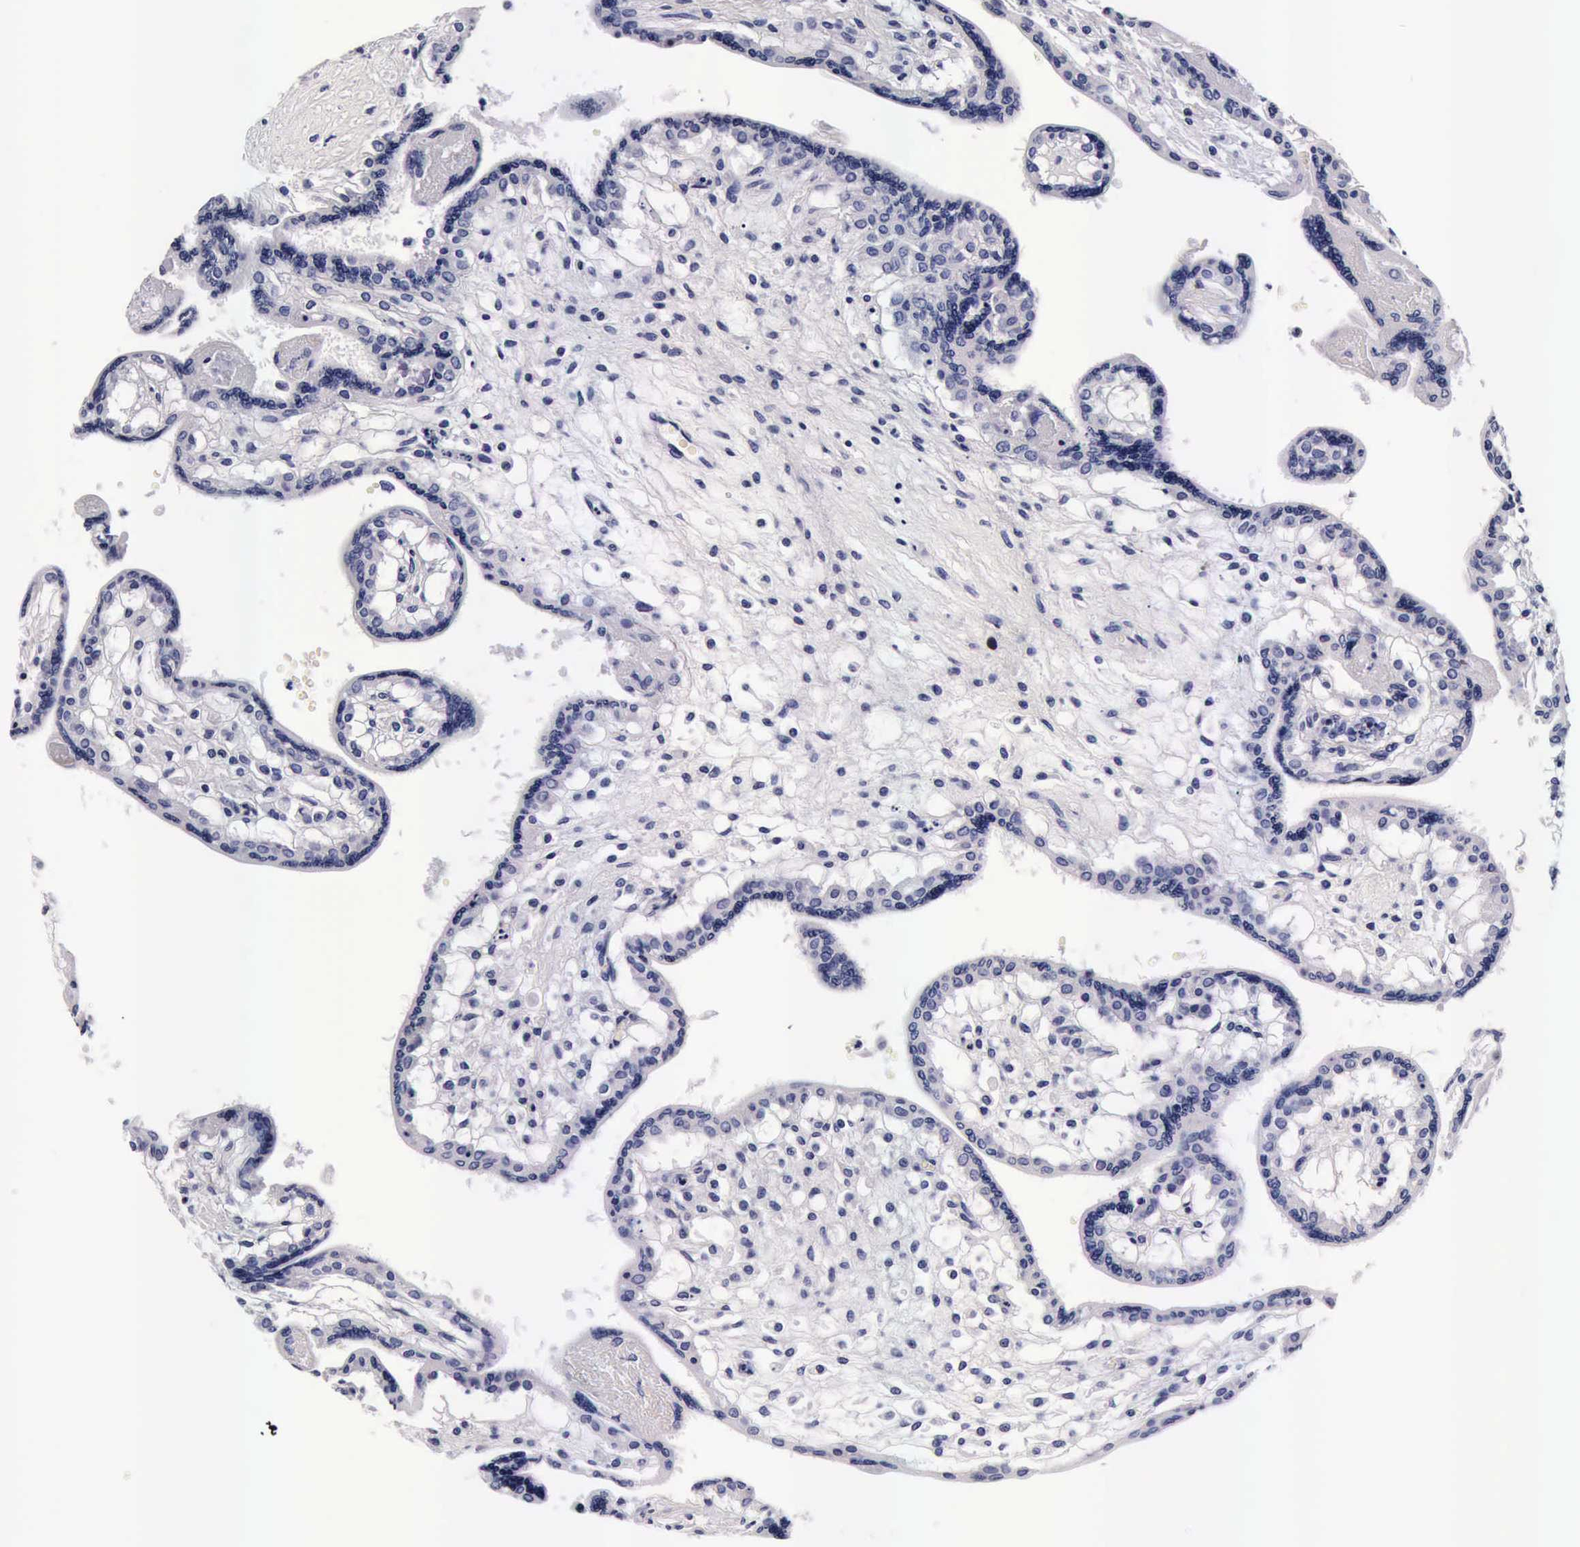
{"staining": {"intensity": "negative", "quantity": "none", "location": "none"}, "tissue": "placenta", "cell_type": "Decidual cells", "image_type": "normal", "snomed": [{"axis": "morphology", "description": "Normal tissue, NOS"}, {"axis": "topography", "description": "Placenta"}], "caption": "Immunohistochemistry histopathology image of normal placenta: human placenta stained with DAB (3,3'-diaminobenzidine) demonstrates no significant protein positivity in decidual cells. The staining is performed using DAB (3,3'-diaminobenzidine) brown chromogen with nuclei counter-stained in using hematoxylin.", "gene": "IAPP", "patient": {"sex": "female", "age": 31}}